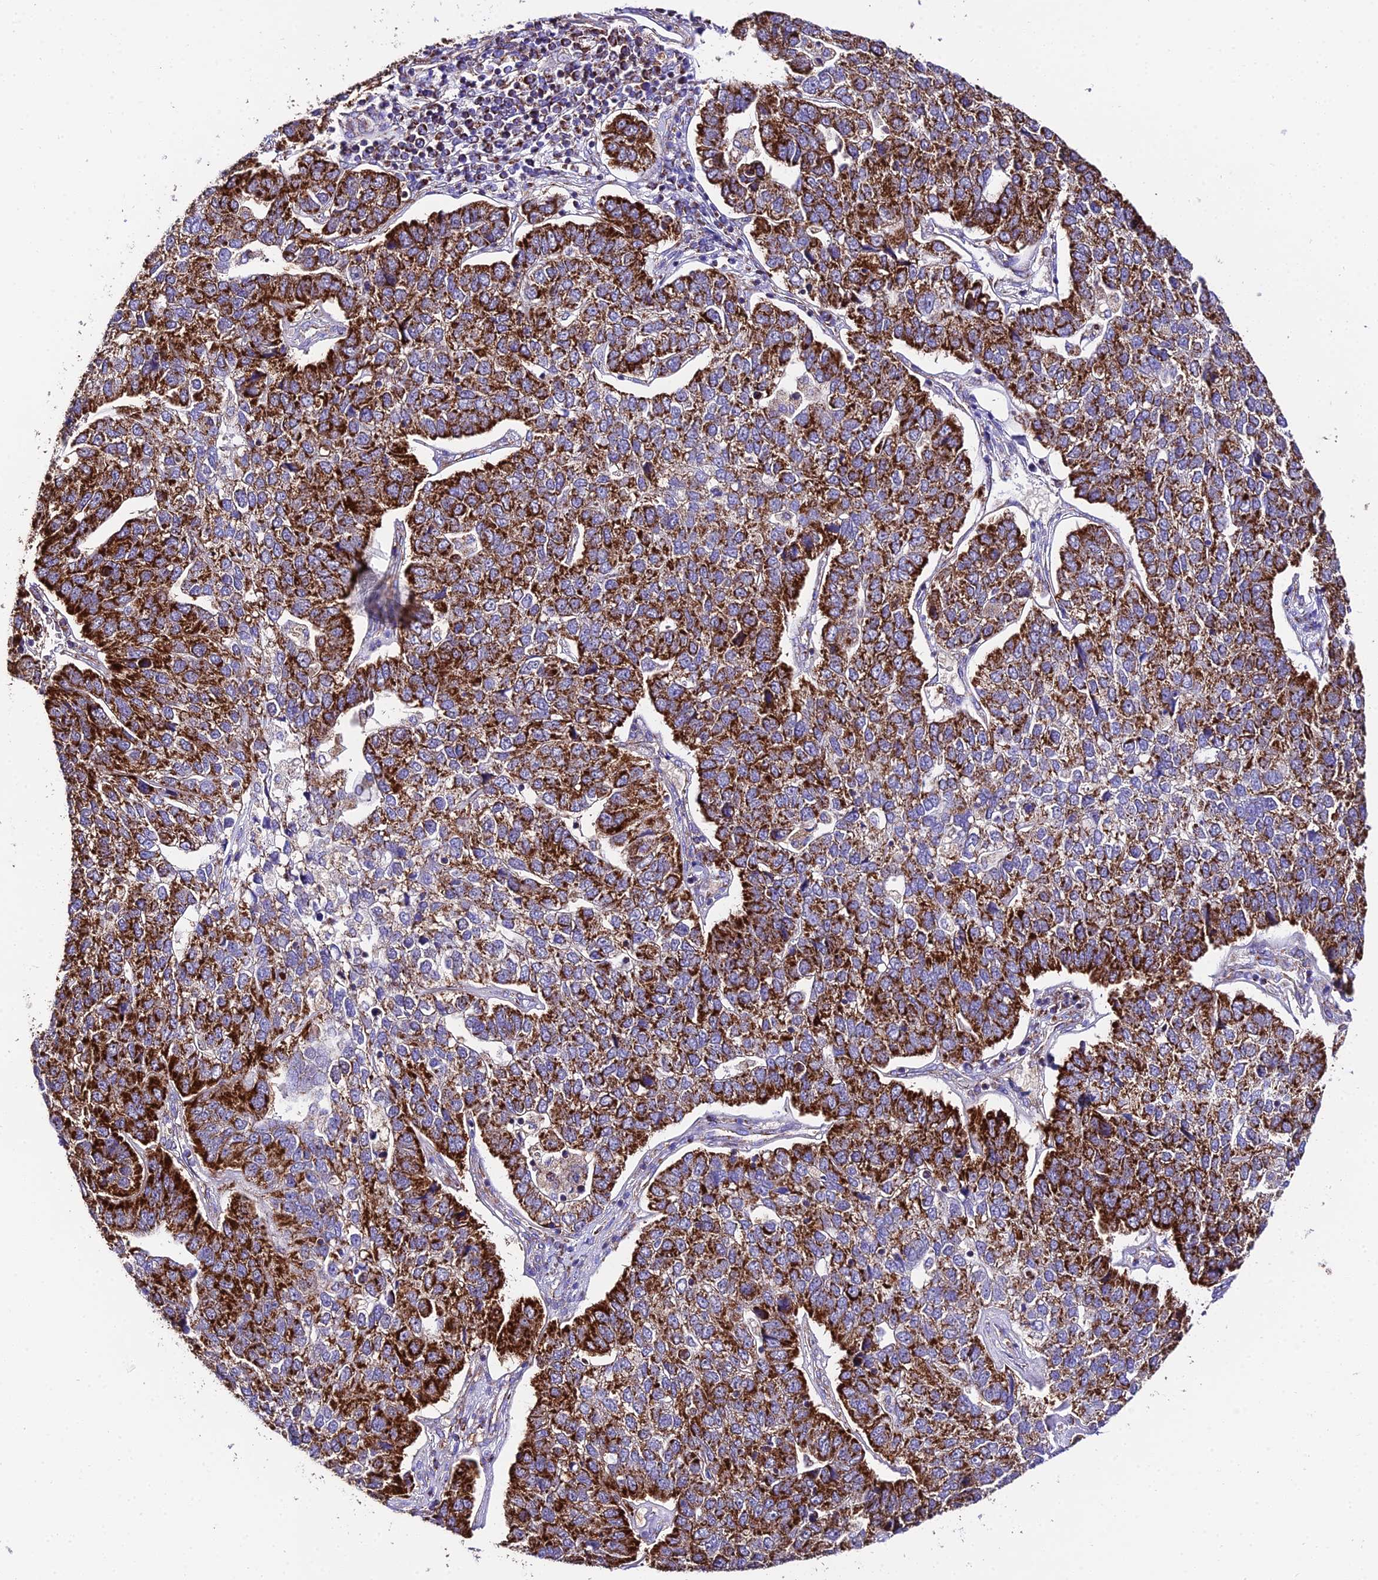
{"staining": {"intensity": "strong", "quantity": ">75%", "location": "cytoplasmic/membranous"}, "tissue": "pancreatic cancer", "cell_type": "Tumor cells", "image_type": "cancer", "snomed": [{"axis": "morphology", "description": "Adenocarcinoma, NOS"}, {"axis": "topography", "description": "Pancreas"}], "caption": "A high amount of strong cytoplasmic/membranous expression is seen in about >75% of tumor cells in pancreatic cancer (adenocarcinoma) tissue.", "gene": "OCIAD1", "patient": {"sex": "female", "age": 61}}